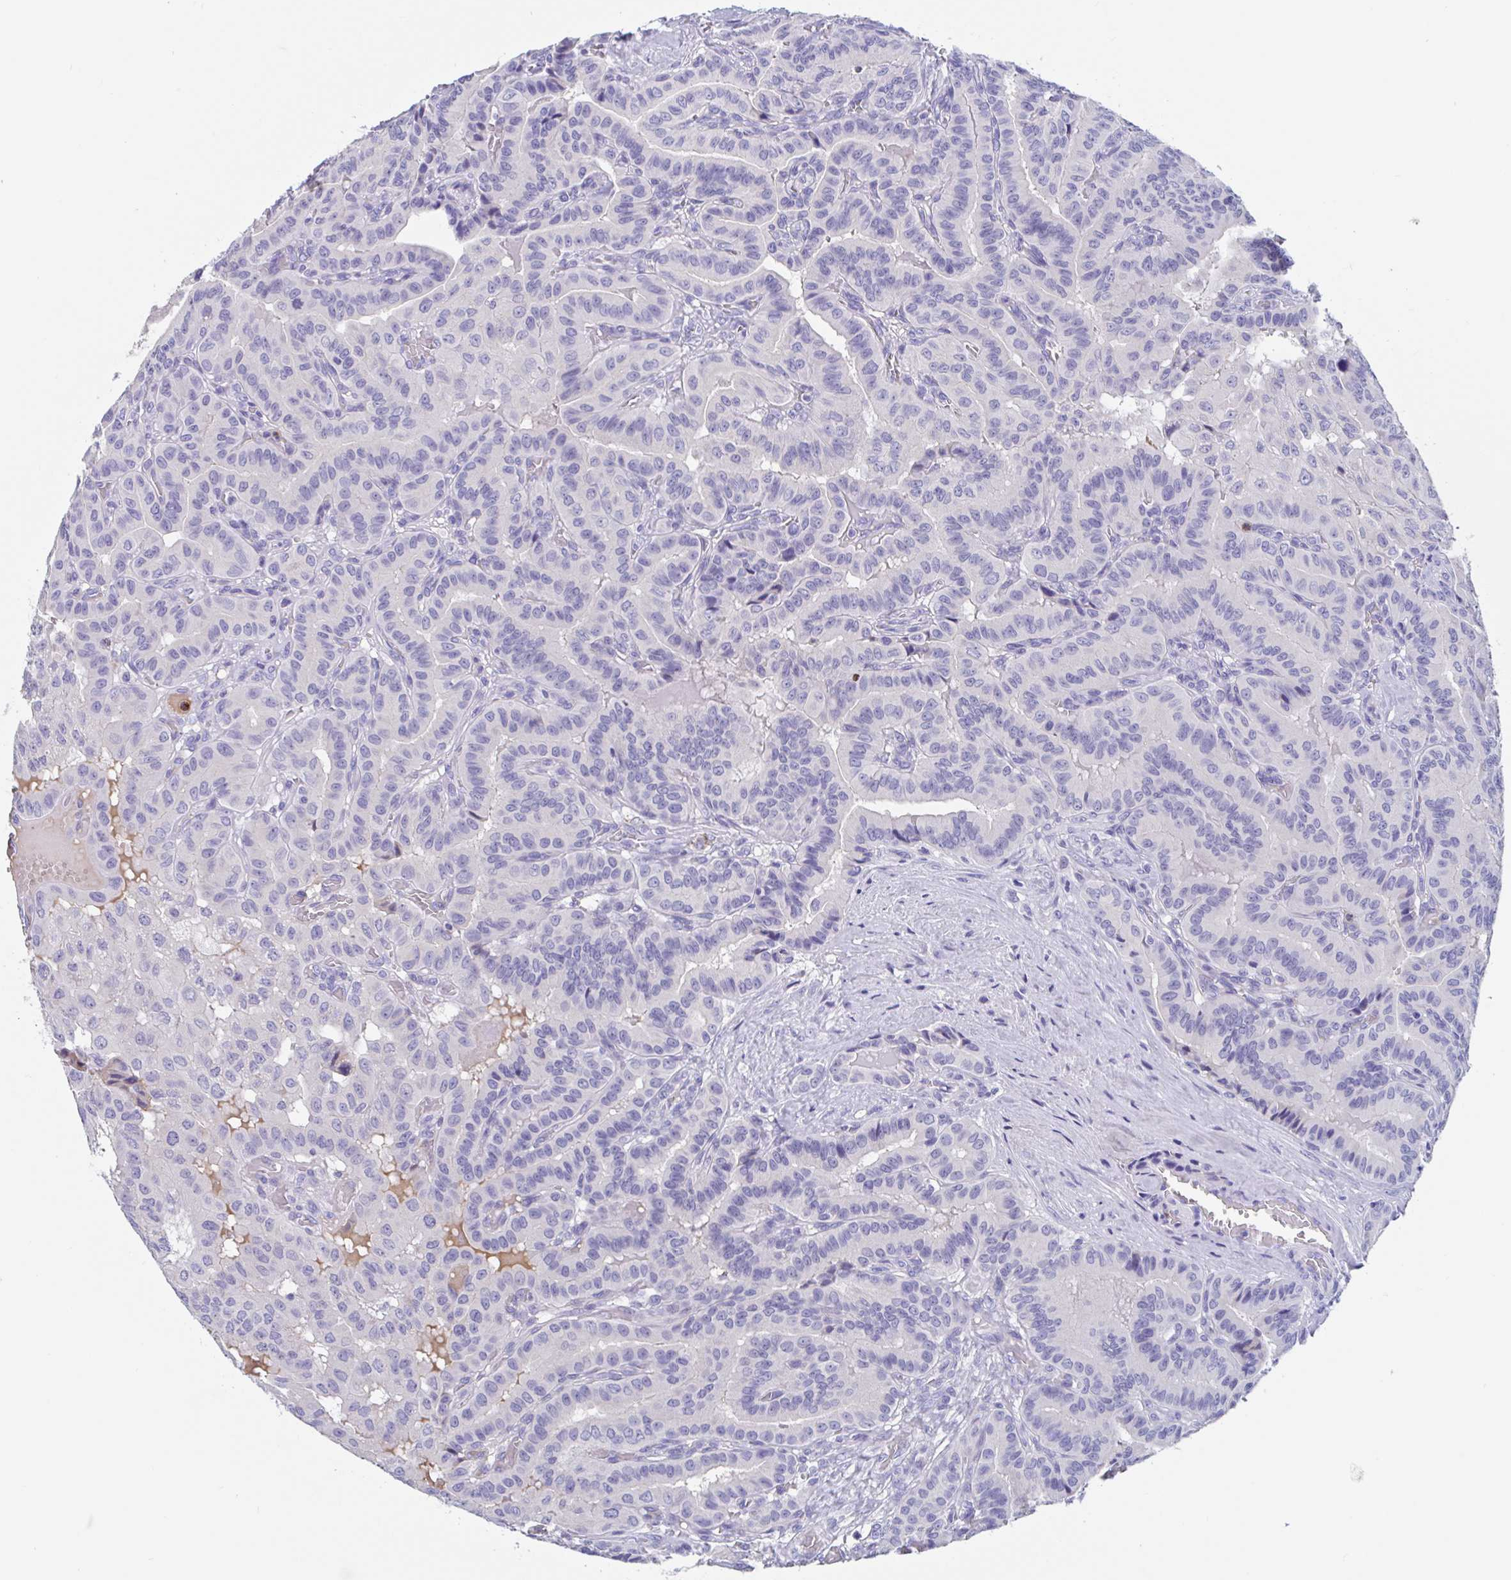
{"staining": {"intensity": "negative", "quantity": "none", "location": "none"}, "tissue": "thyroid cancer", "cell_type": "Tumor cells", "image_type": "cancer", "snomed": [{"axis": "morphology", "description": "Papillary adenocarcinoma, NOS"}, {"axis": "morphology", "description": "Papillary adenoma metastatic"}, {"axis": "topography", "description": "Thyroid gland"}], "caption": "There is no significant staining in tumor cells of thyroid papillary adenocarcinoma.", "gene": "ZNHIT2", "patient": {"sex": "male", "age": 87}}